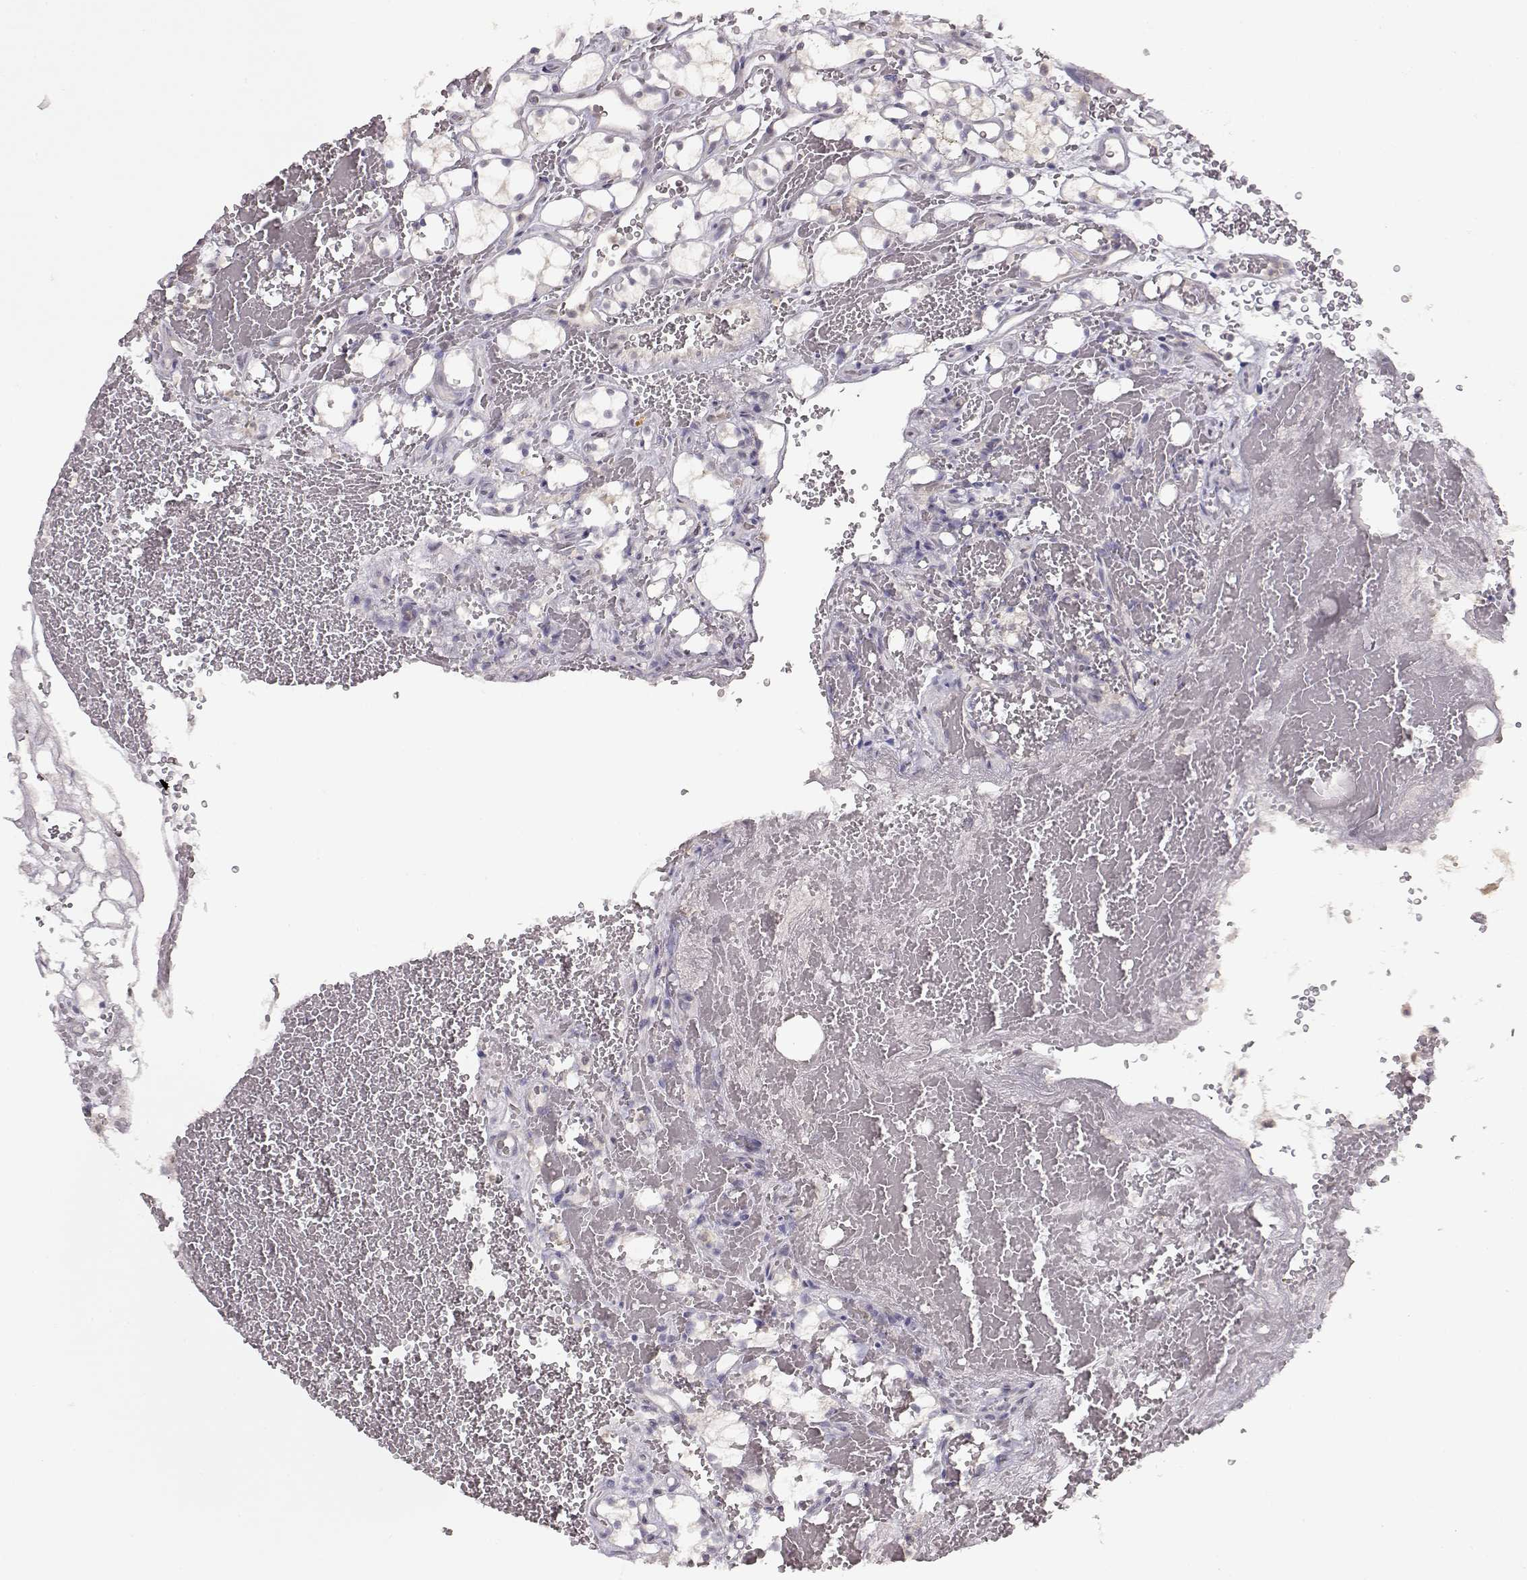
{"staining": {"intensity": "negative", "quantity": "none", "location": "none"}, "tissue": "renal cancer", "cell_type": "Tumor cells", "image_type": "cancer", "snomed": [{"axis": "morphology", "description": "Adenocarcinoma, NOS"}, {"axis": "topography", "description": "Kidney"}], "caption": "This photomicrograph is of renal cancer stained with immunohistochemistry (IHC) to label a protein in brown with the nuclei are counter-stained blue. There is no expression in tumor cells.", "gene": "S100B", "patient": {"sex": "female", "age": 69}}